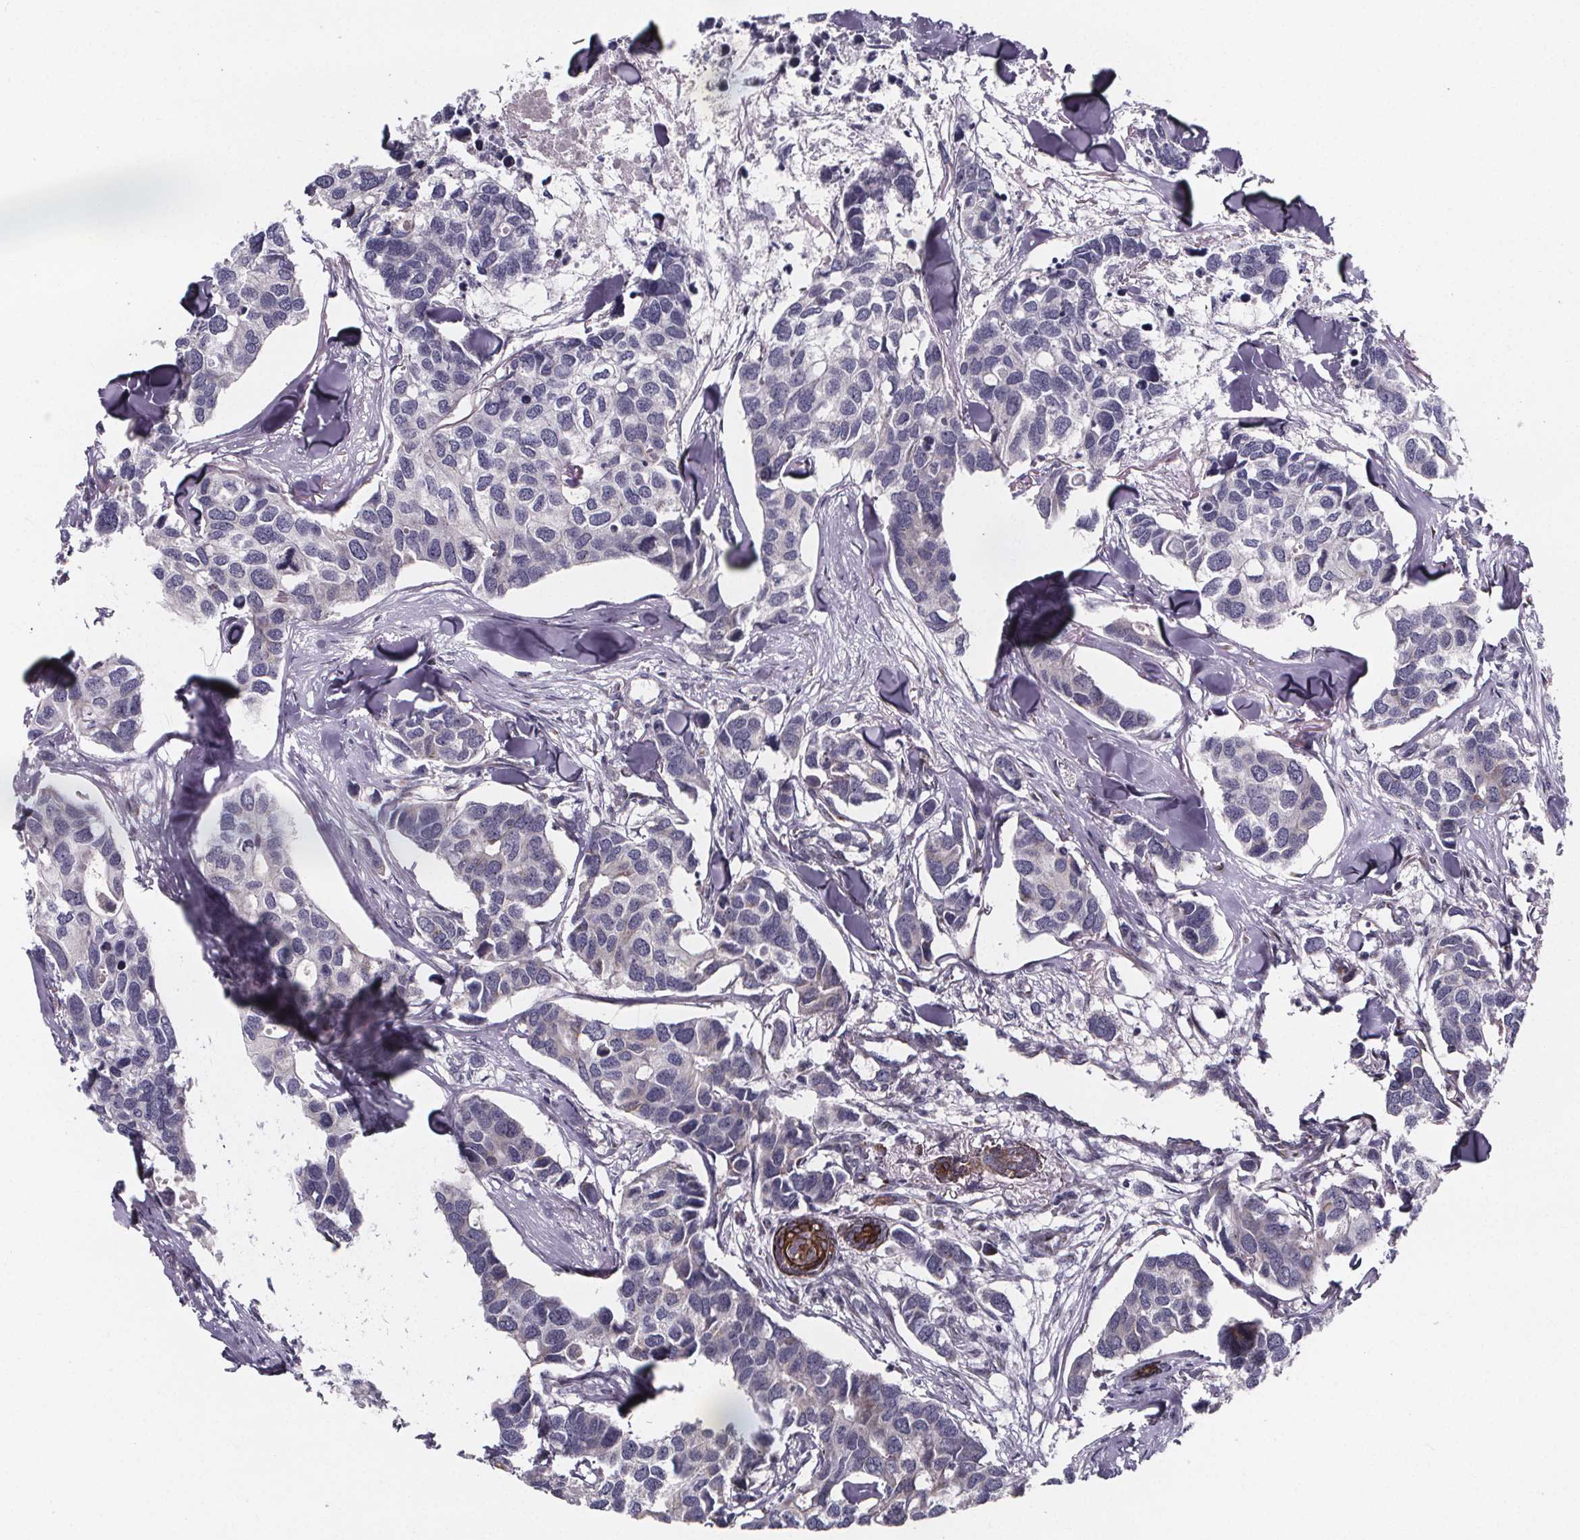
{"staining": {"intensity": "negative", "quantity": "none", "location": "none"}, "tissue": "breast cancer", "cell_type": "Tumor cells", "image_type": "cancer", "snomed": [{"axis": "morphology", "description": "Duct carcinoma"}, {"axis": "topography", "description": "Breast"}], "caption": "Immunohistochemical staining of human intraductal carcinoma (breast) reveals no significant positivity in tumor cells. (DAB immunohistochemistry visualized using brightfield microscopy, high magnification).", "gene": "NDST1", "patient": {"sex": "female", "age": 83}}